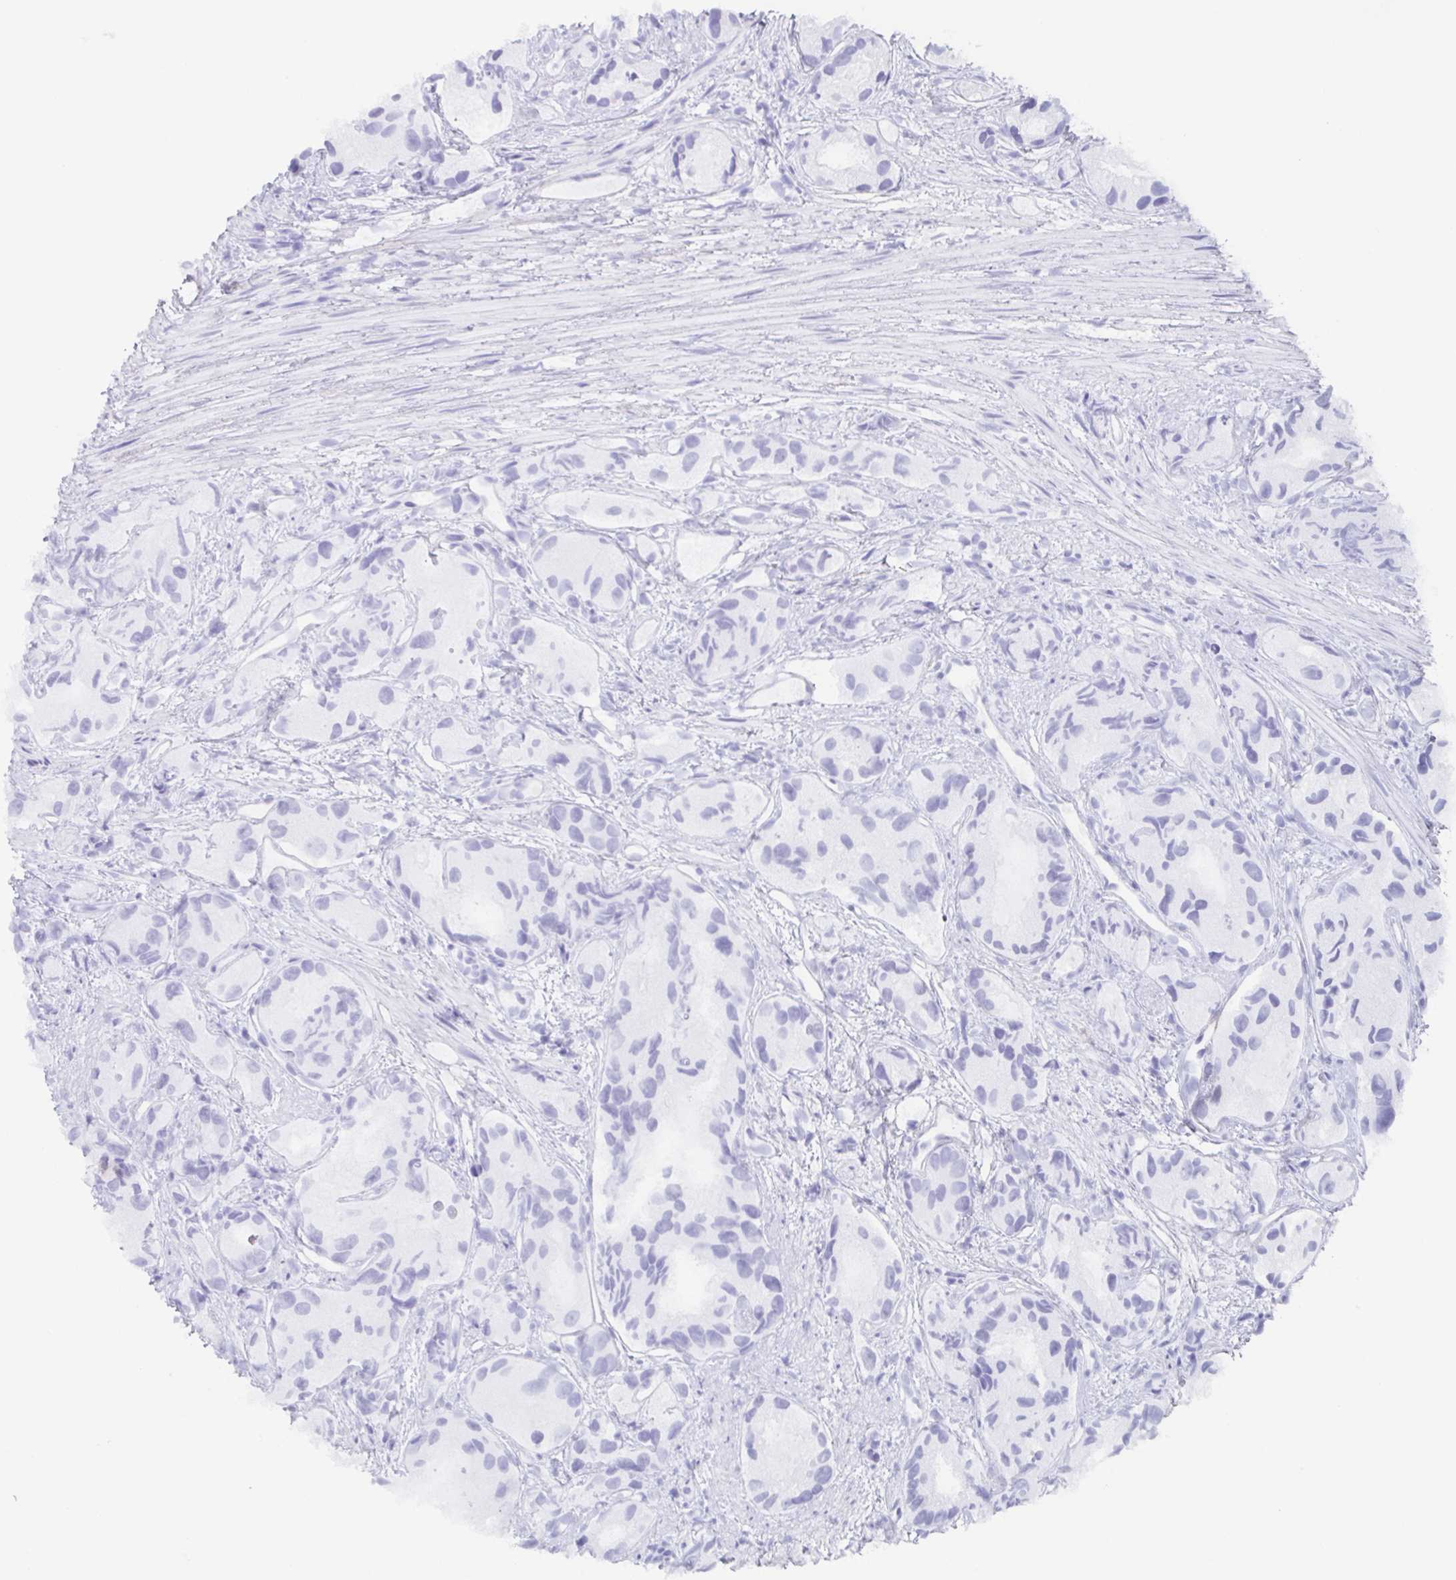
{"staining": {"intensity": "negative", "quantity": "none", "location": "none"}, "tissue": "prostate cancer", "cell_type": "Tumor cells", "image_type": "cancer", "snomed": [{"axis": "morphology", "description": "Adenocarcinoma, High grade"}, {"axis": "topography", "description": "Prostate"}], "caption": "This is an immunohistochemistry image of prostate high-grade adenocarcinoma. There is no expression in tumor cells.", "gene": "POU2F3", "patient": {"sex": "male", "age": 84}}